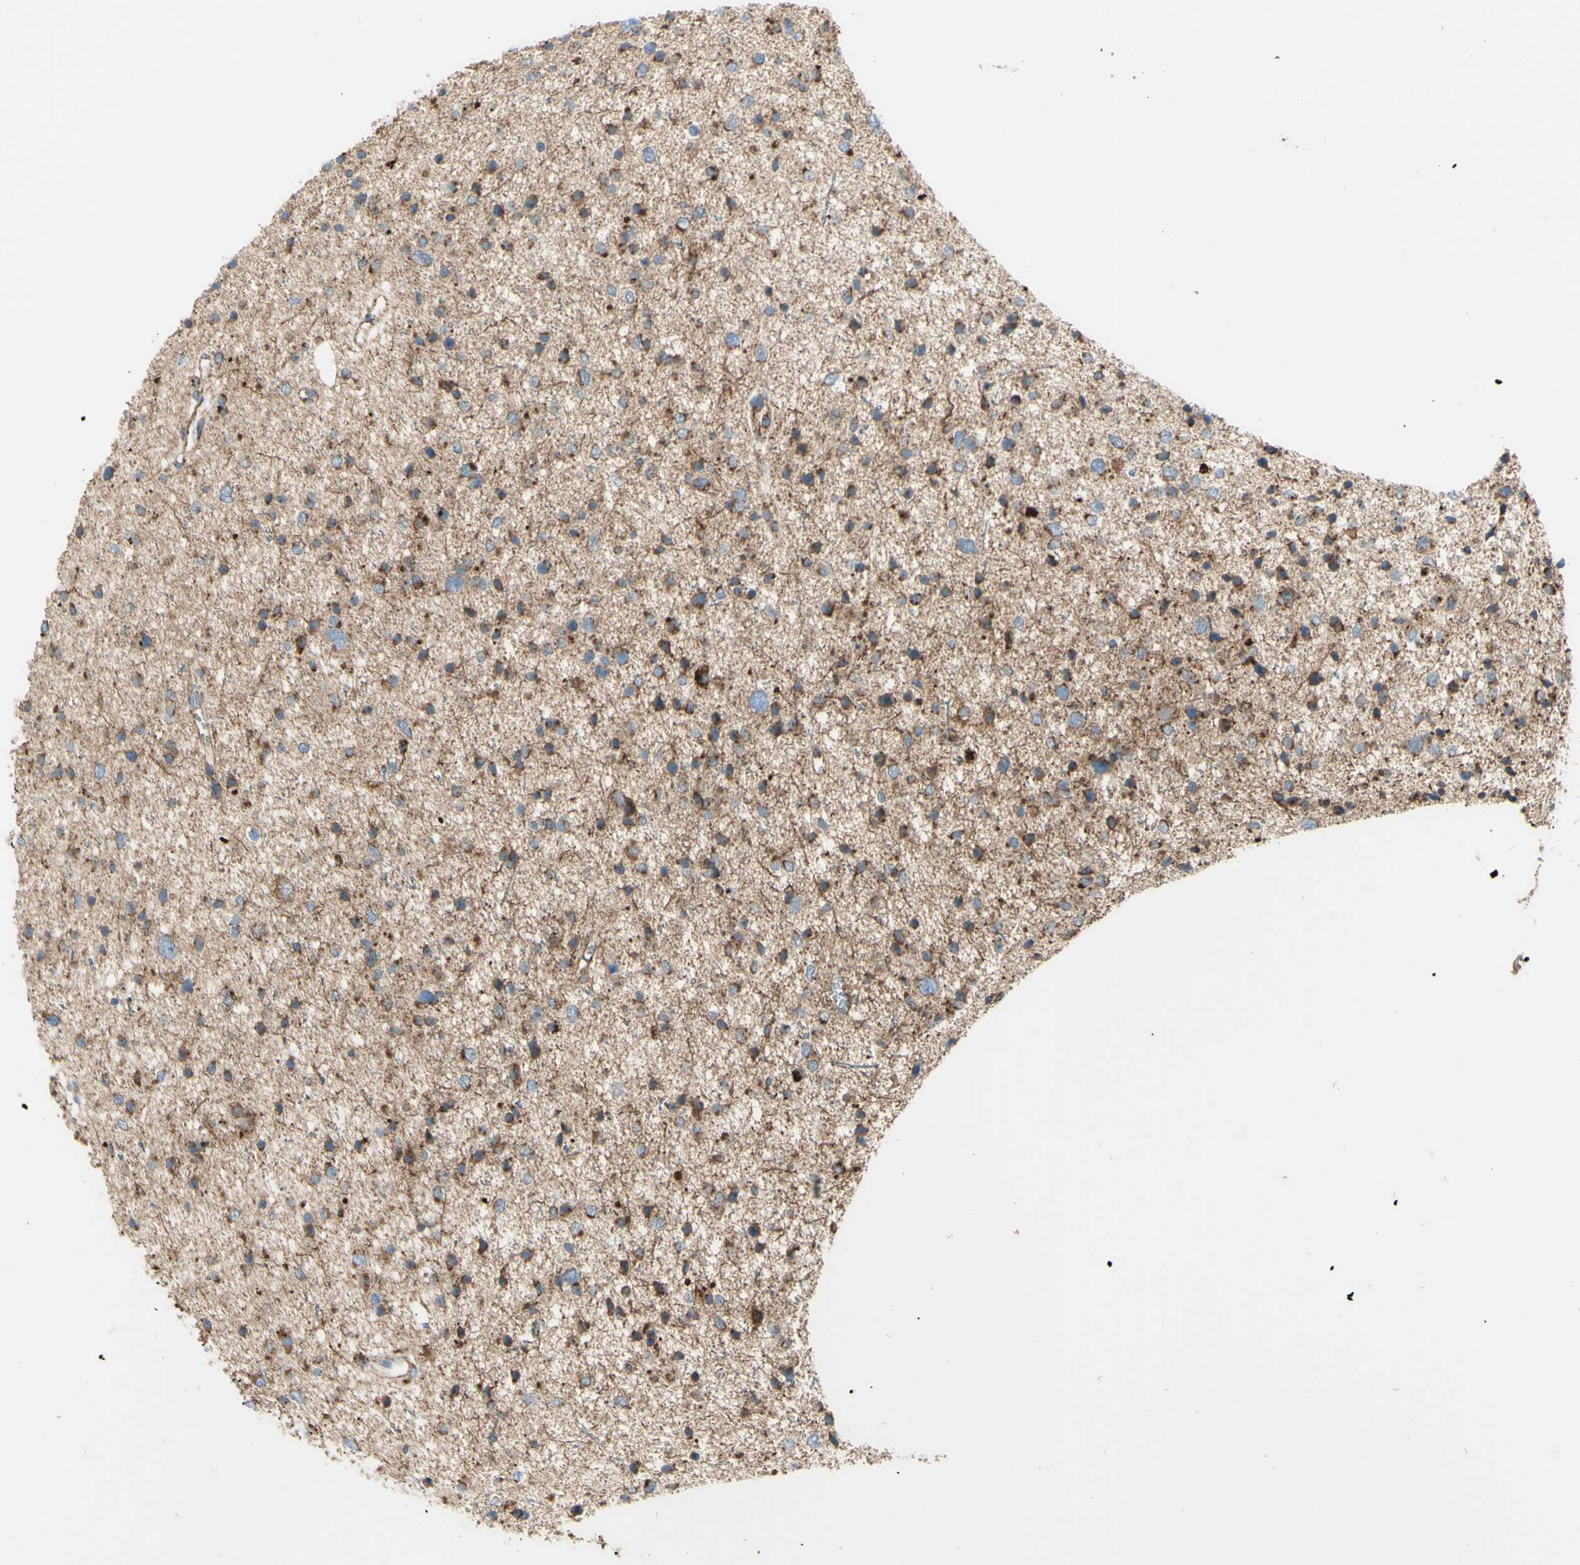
{"staining": {"intensity": "strong", "quantity": "25%-75%", "location": "cytoplasmic/membranous"}, "tissue": "glioma", "cell_type": "Tumor cells", "image_type": "cancer", "snomed": [{"axis": "morphology", "description": "Glioma, malignant, Low grade"}, {"axis": "topography", "description": "Brain"}], "caption": "A histopathology image of glioma stained for a protein shows strong cytoplasmic/membranous brown staining in tumor cells.", "gene": "ARMC10", "patient": {"sex": "female", "age": 37}}